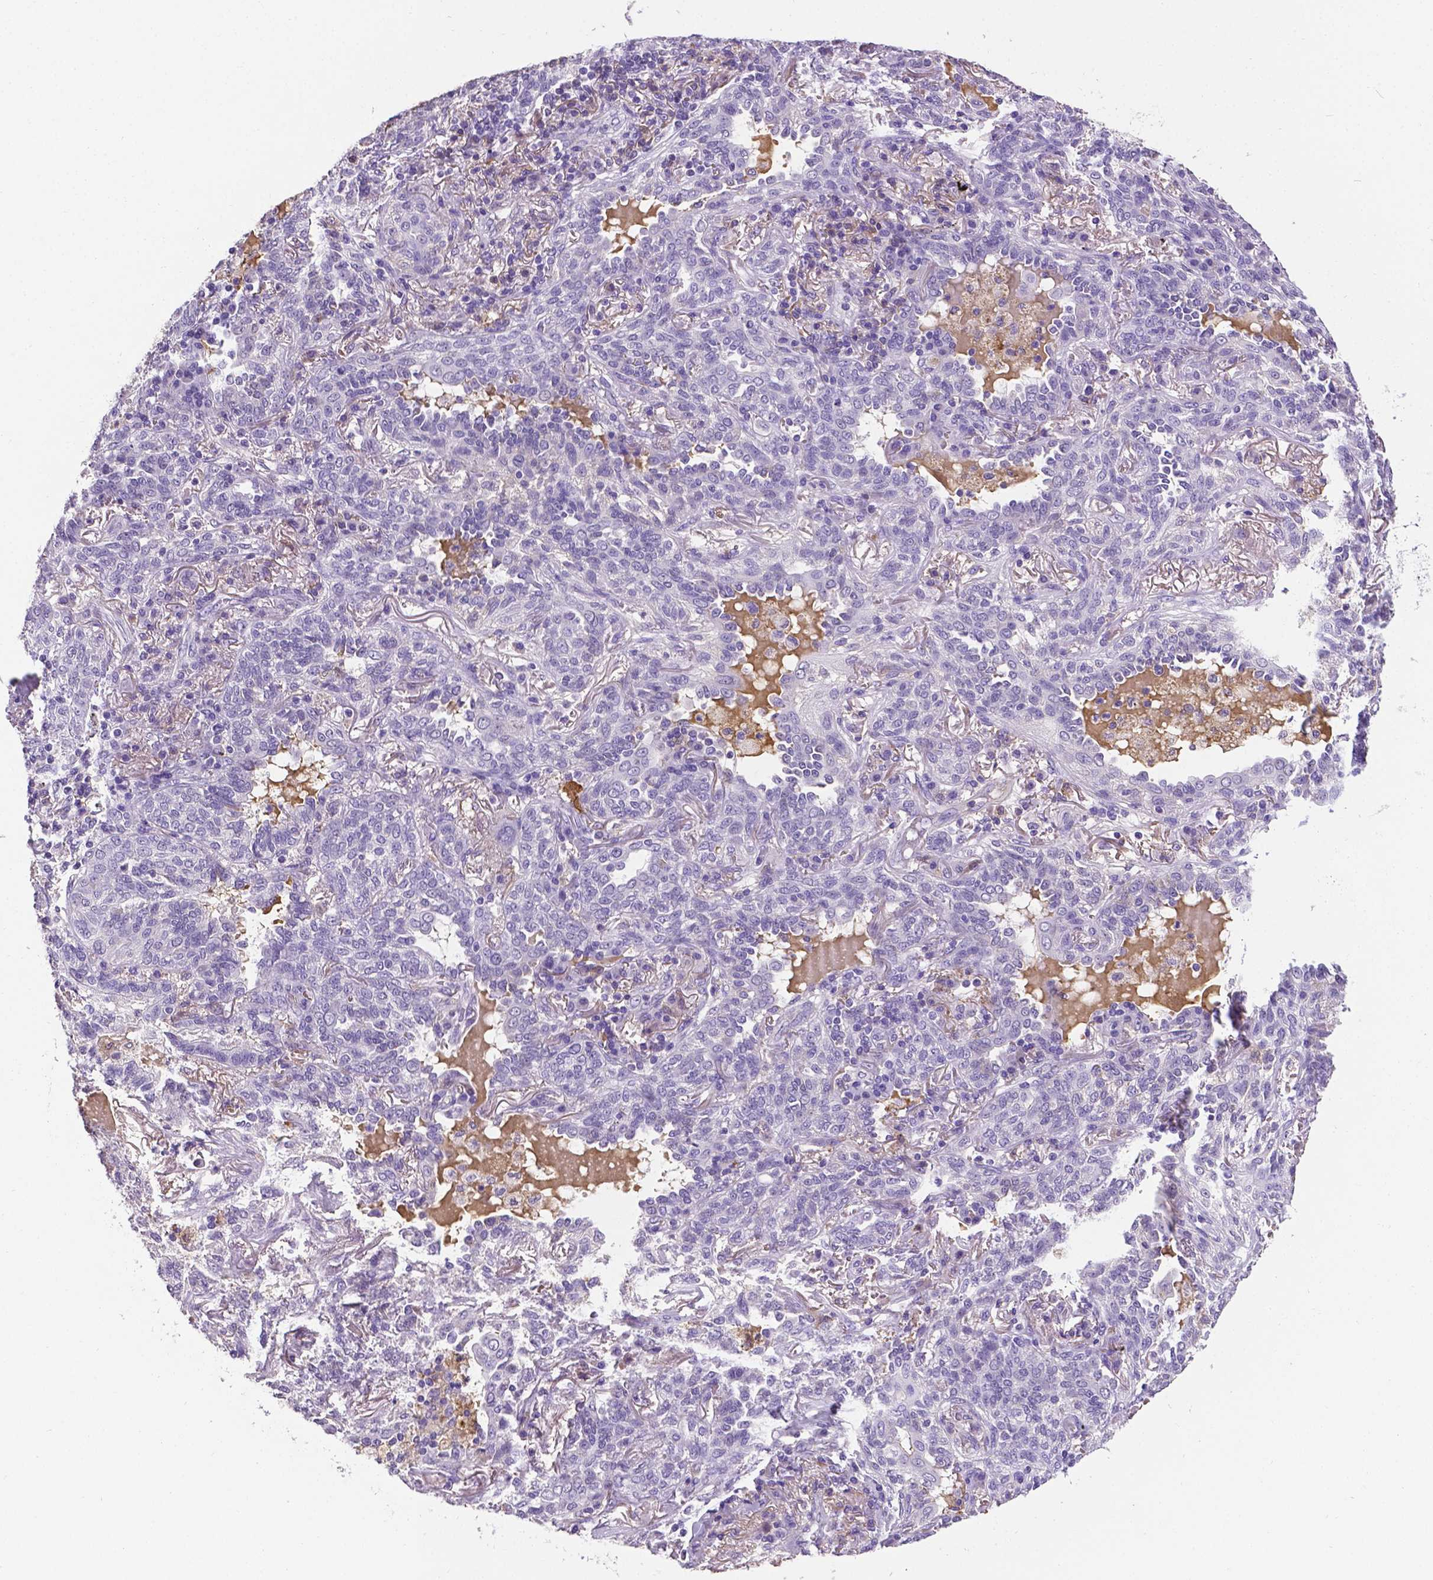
{"staining": {"intensity": "negative", "quantity": "none", "location": "none"}, "tissue": "lung cancer", "cell_type": "Tumor cells", "image_type": "cancer", "snomed": [{"axis": "morphology", "description": "Squamous cell carcinoma, NOS"}, {"axis": "topography", "description": "Lung"}], "caption": "There is no significant staining in tumor cells of lung cancer.", "gene": "APOE", "patient": {"sex": "female", "age": 70}}